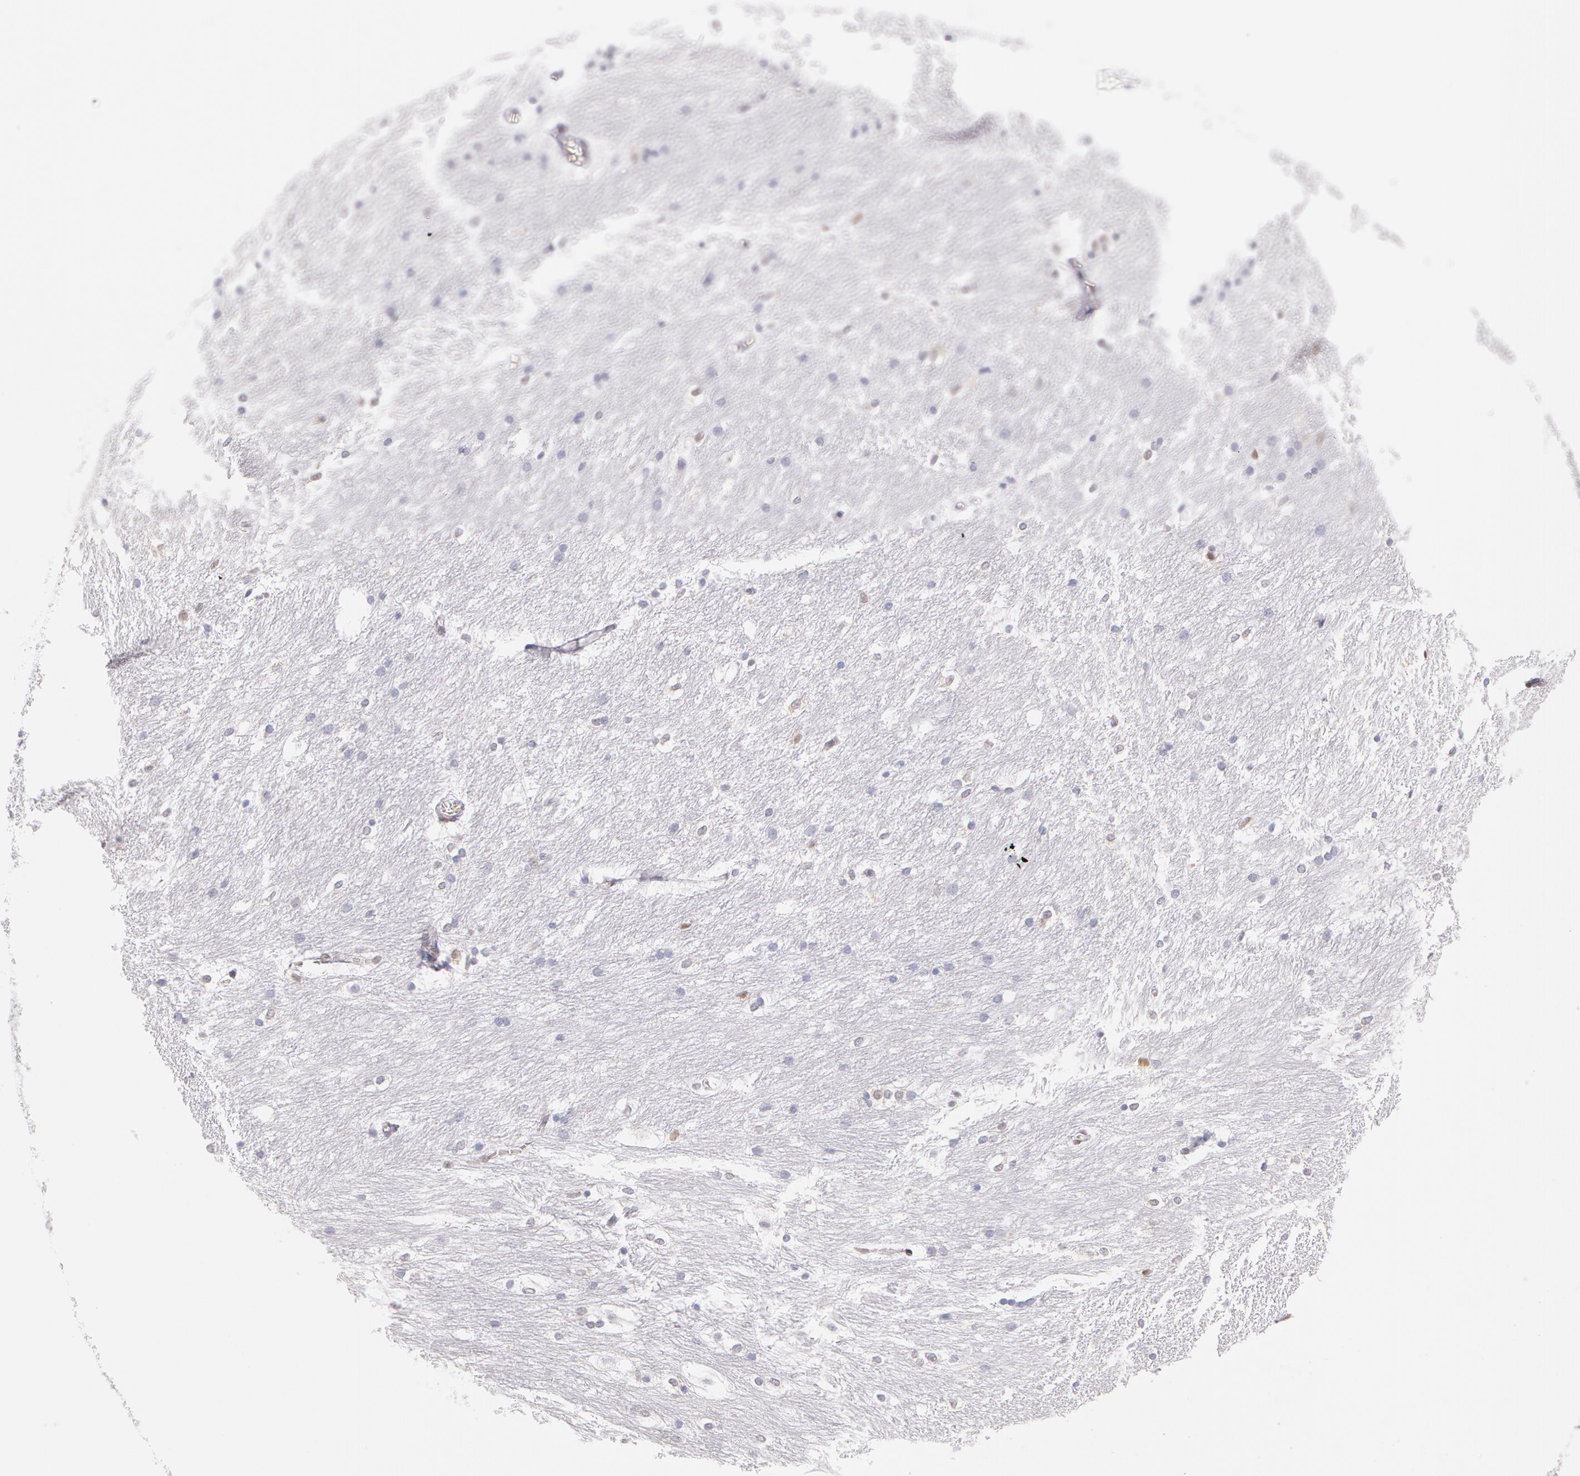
{"staining": {"intensity": "weak", "quantity": "<25%", "location": "nuclear"}, "tissue": "caudate", "cell_type": "Glial cells", "image_type": "normal", "snomed": [{"axis": "morphology", "description": "Normal tissue, NOS"}, {"axis": "topography", "description": "Lateral ventricle wall"}], "caption": "Glial cells are negative for protein expression in benign human caudate.", "gene": "DDX3X", "patient": {"sex": "female", "age": 19}}